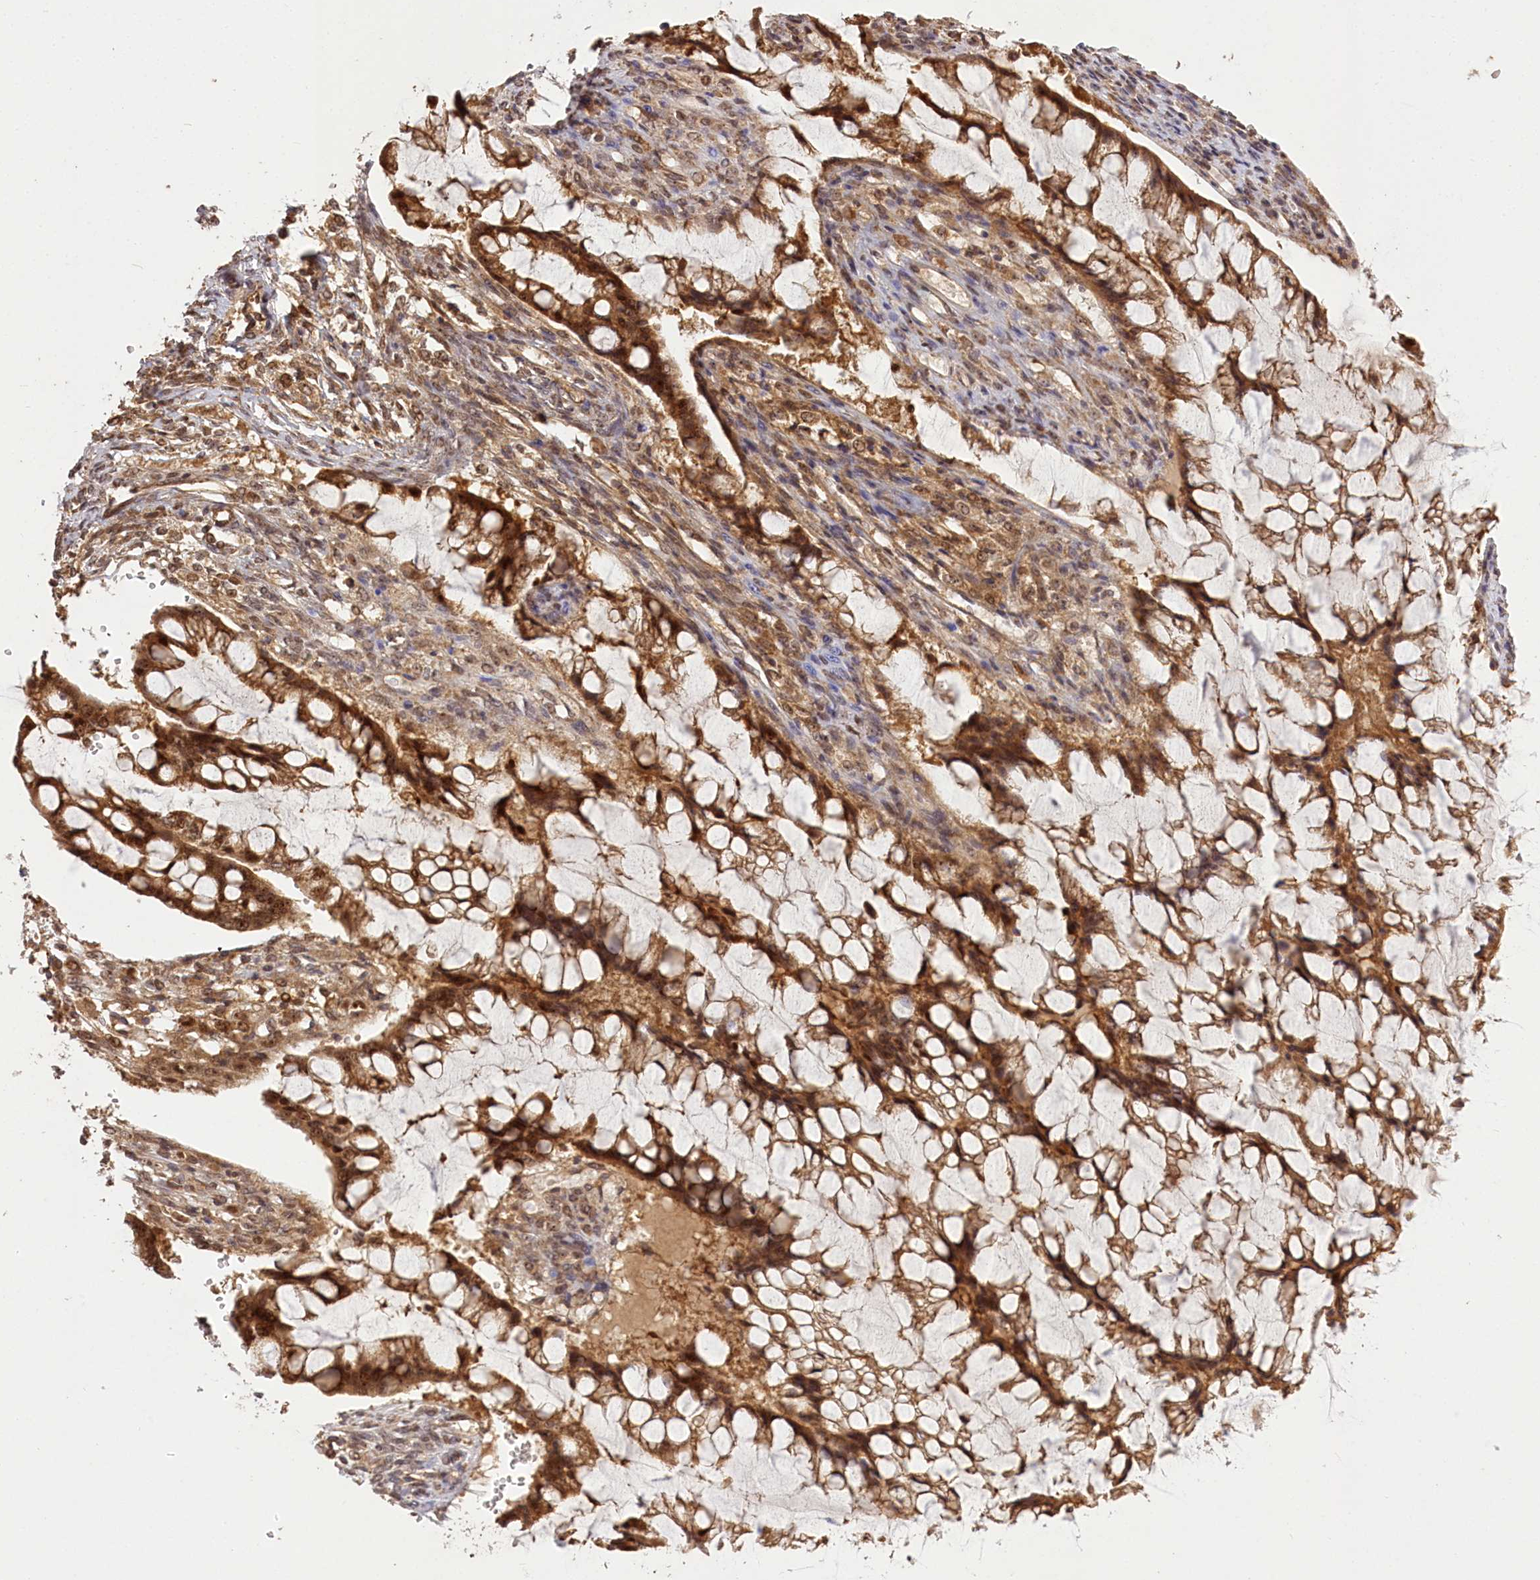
{"staining": {"intensity": "moderate", "quantity": ">75%", "location": "cytoplasmic/membranous,nuclear"}, "tissue": "ovarian cancer", "cell_type": "Tumor cells", "image_type": "cancer", "snomed": [{"axis": "morphology", "description": "Cystadenocarcinoma, mucinous, NOS"}, {"axis": "topography", "description": "Ovary"}], "caption": "Tumor cells display medium levels of moderate cytoplasmic/membranous and nuclear staining in about >75% of cells in mucinous cystadenocarcinoma (ovarian).", "gene": "SERGEF", "patient": {"sex": "female", "age": 73}}